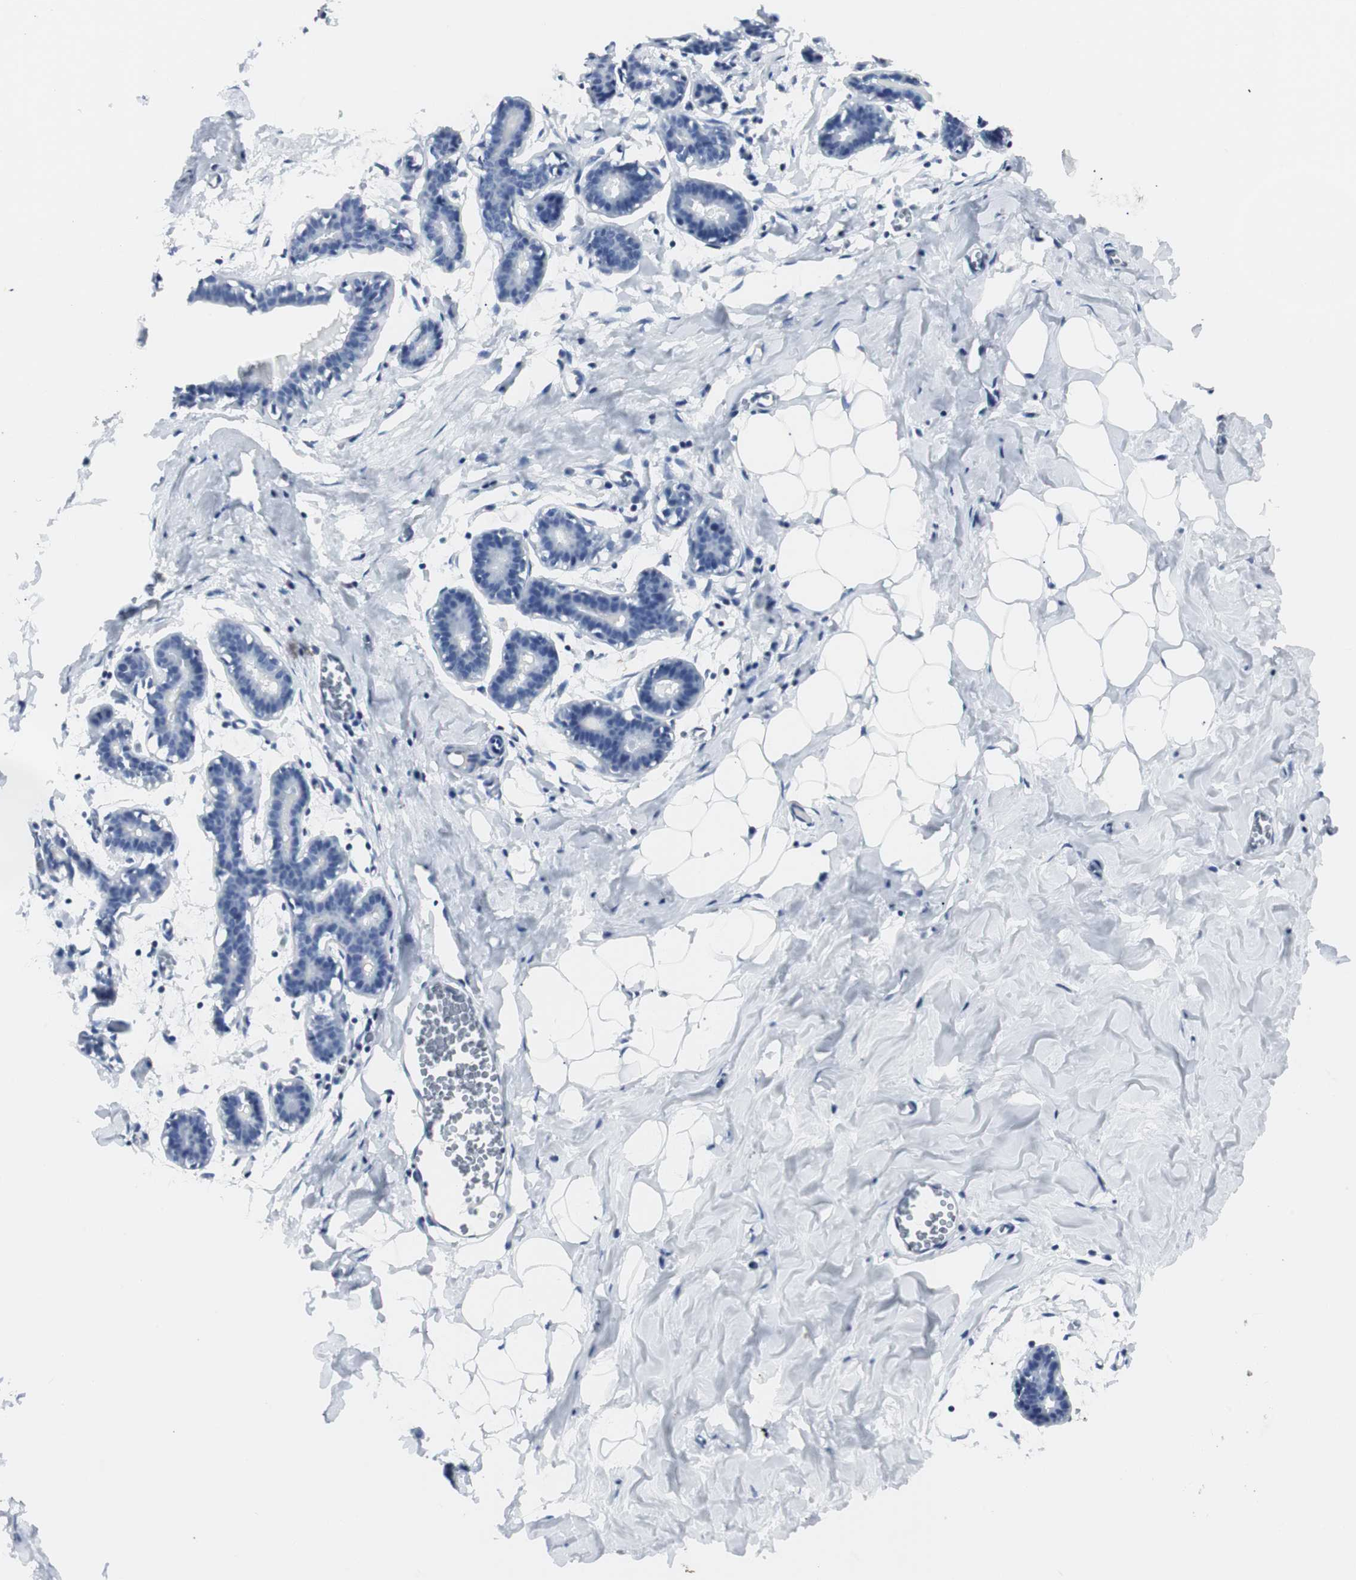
{"staining": {"intensity": "negative", "quantity": "none", "location": "none"}, "tissue": "breast", "cell_type": "Adipocytes", "image_type": "normal", "snomed": [{"axis": "morphology", "description": "Normal tissue, NOS"}, {"axis": "topography", "description": "Breast"}], "caption": "Photomicrograph shows no protein expression in adipocytes of unremarkable breast. (Stains: DAB IHC with hematoxylin counter stain, Microscopy: brightfield microscopy at high magnification).", "gene": "GAP43", "patient": {"sex": "female", "age": 27}}